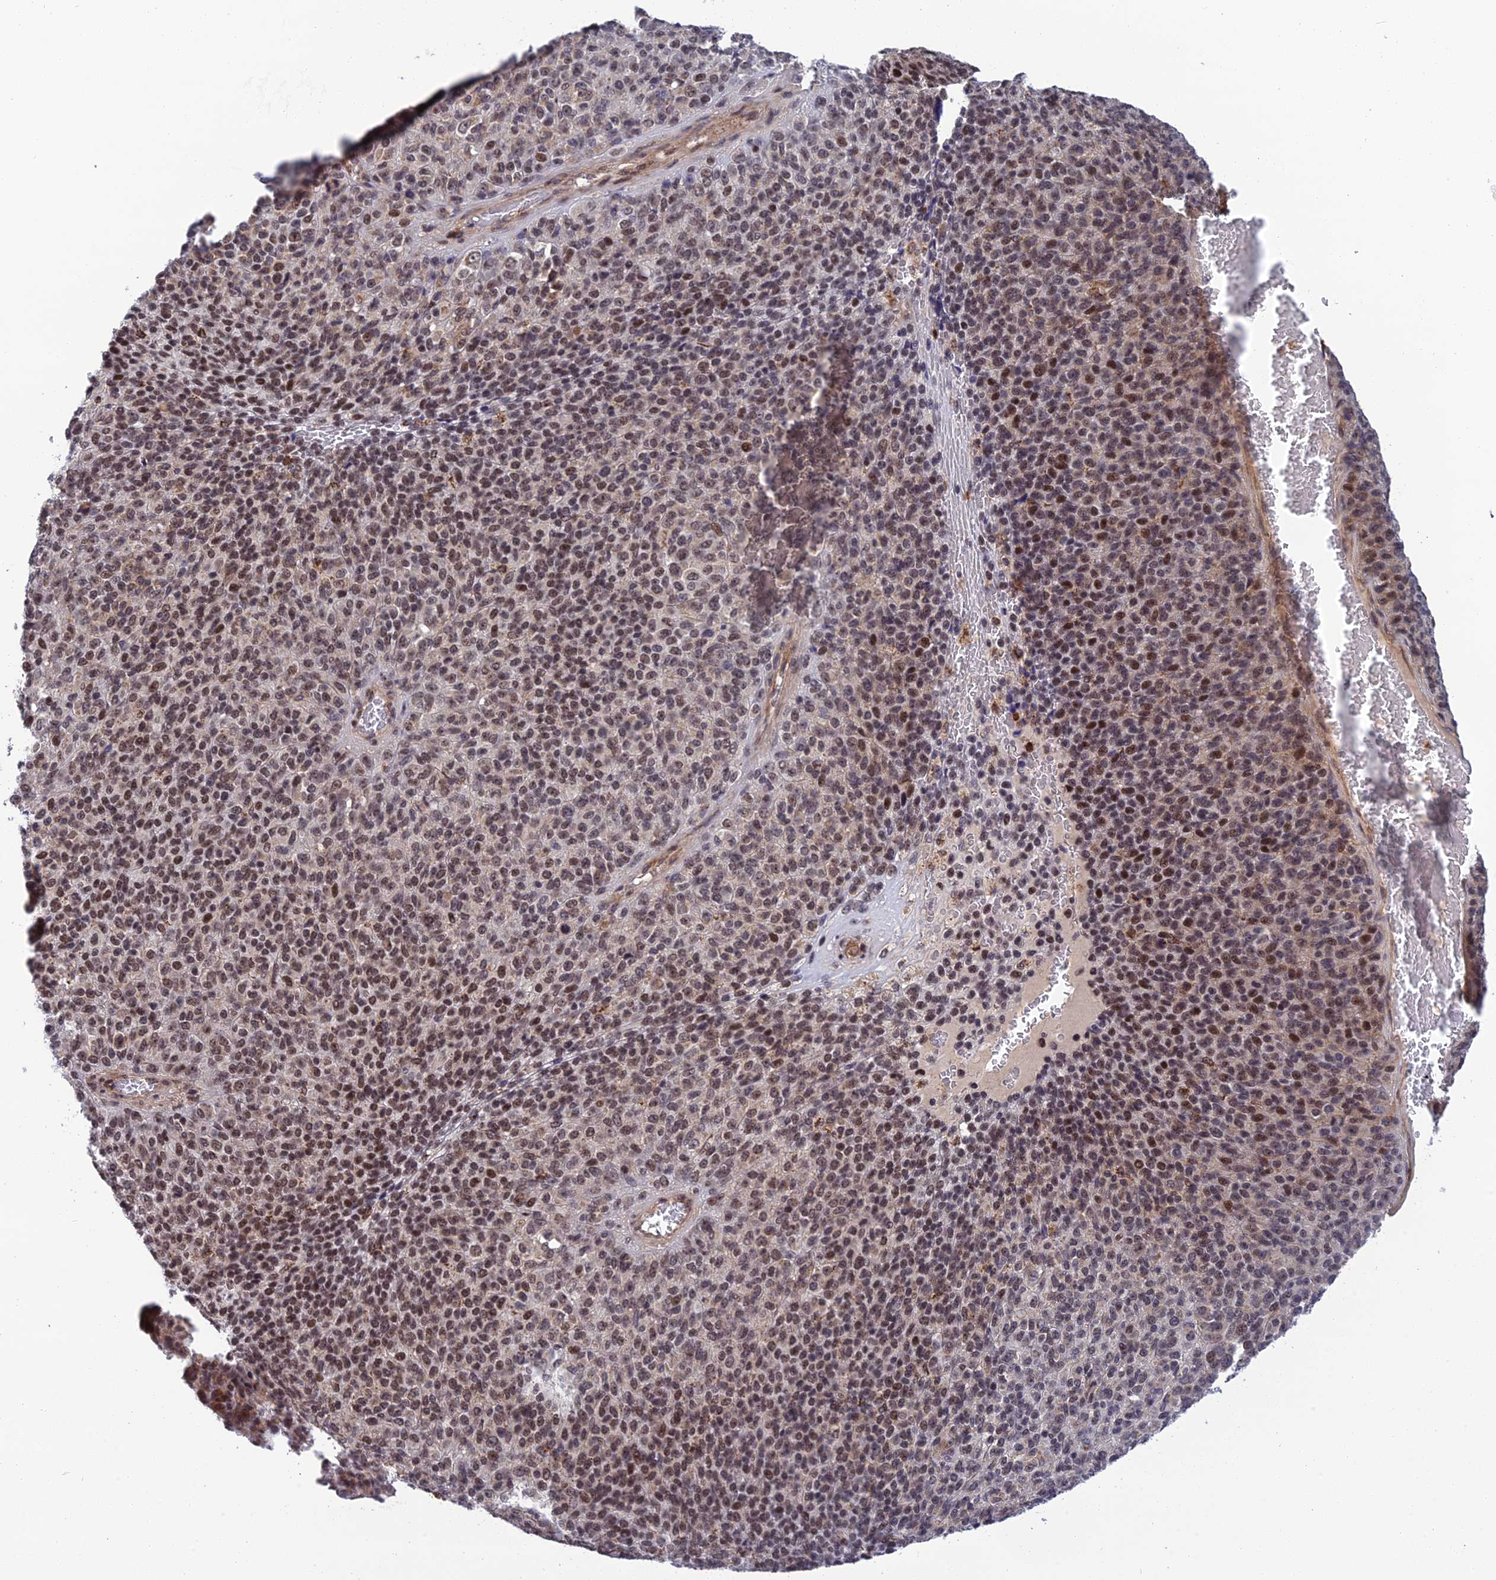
{"staining": {"intensity": "moderate", "quantity": ">75%", "location": "nuclear"}, "tissue": "melanoma", "cell_type": "Tumor cells", "image_type": "cancer", "snomed": [{"axis": "morphology", "description": "Malignant melanoma, Metastatic site"}, {"axis": "topography", "description": "Brain"}], "caption": "Tumor cells demonstrate medium levels of moderate nuclear expression in about >75% of cells in melanoma. (Stains: DAB in brown, nuclei in blue, Microscopy: brightfield microscopy at high magnification).", "gene": "REXO1", "patient": {"sex": "female", "age": 56}}